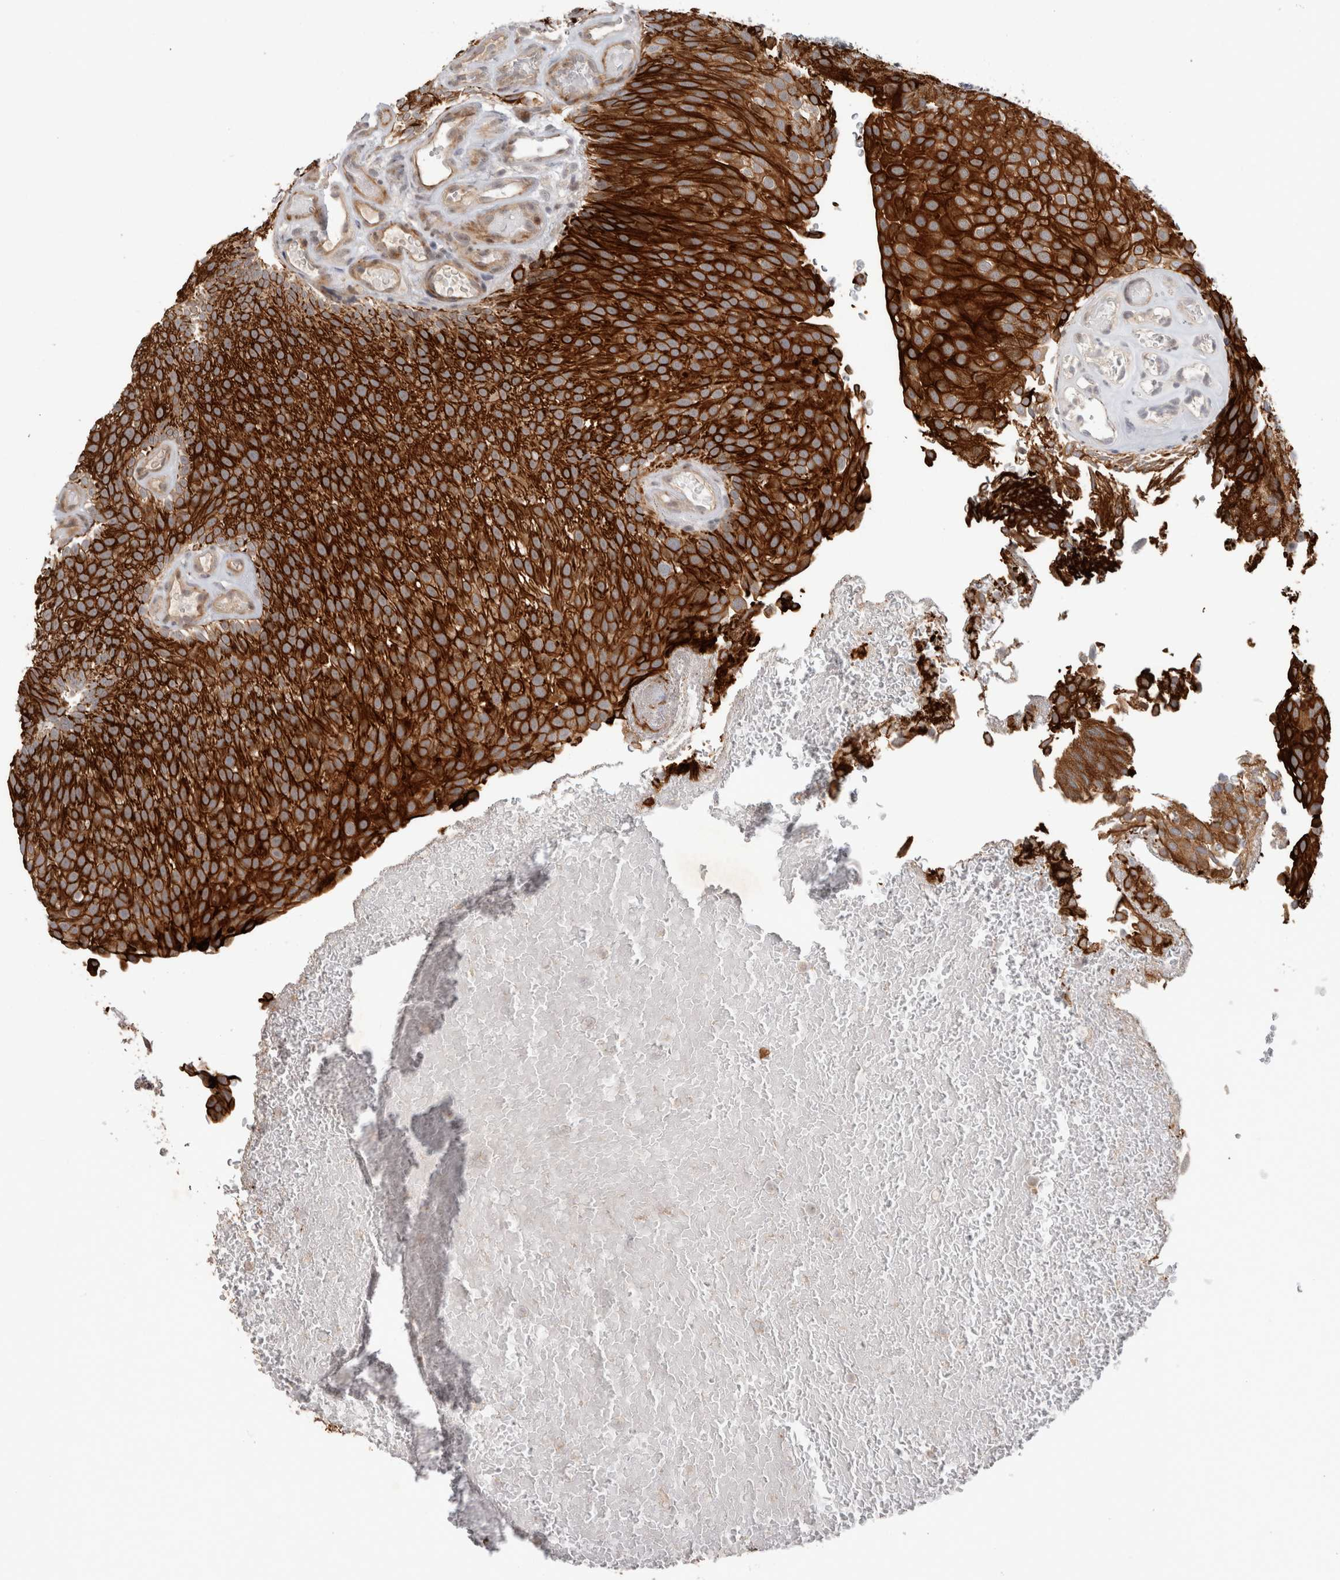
{"staining": {"intensity": "strong", "quantity": ">75%", "location": "cytoplasmic/membranous"}, "tissue": "urothelial cancer", "cell_type": "Tumor cells", "image_type": "cancer", "snomed": [{"axis": "morphology", "description": "Urothelial carcinoma, Low grade"}, {"axis": "topography", "description": "Urinary bladder"}], "caption": "Immunohistochemistry of urothelial cancer demonstrates high levels of strong cytoplasmic/membranous expression in about >75% of tumor cells.", "gene": "CRISPLD1", "patient": {"sex": "male", "age": 78}}